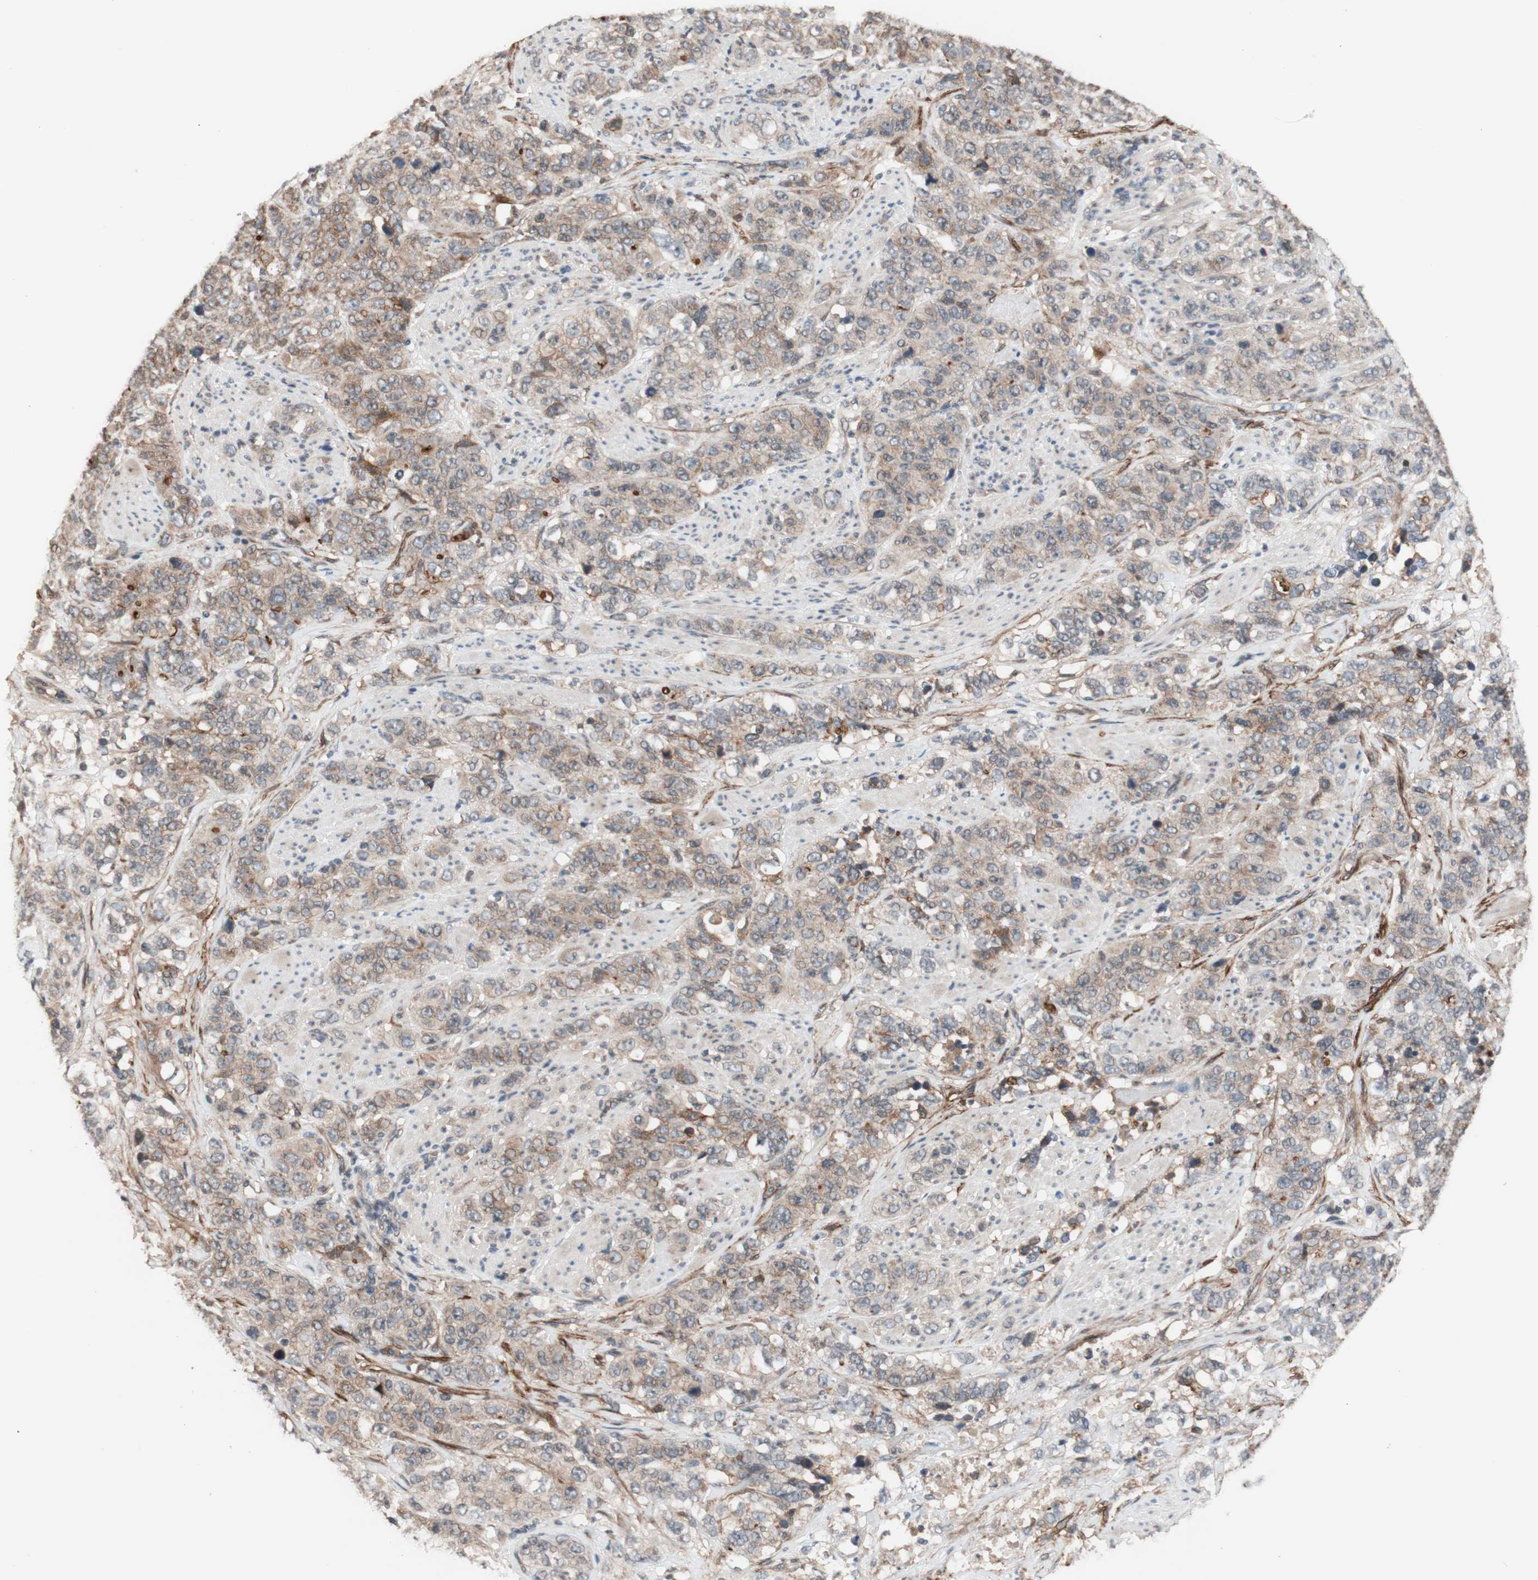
{"staining": {"intensity": "weak", "quantity": ">75%", "location": "cytoplasmic/membranous"}, "tissue": "stomach cancer", "cell_type": "Tumor cells", "image_type": "cancer", "snomed": [{"axis": "morphology", "description": "Adenocarcinoma, NOS"}, {"axis": "topography", "description": "Stomach"}], "caption": "Stomach cancer (adenocarcinoma) stained for a protein reveals weak cytoplasmic/membranous positivity in tumor cells. Using DAB (brown) and hematoxylin (blue) stains, captured at high magnification using brightfield microscopy.", "gene": "CD55", "patient": {"sex": "male", "age": 48}}